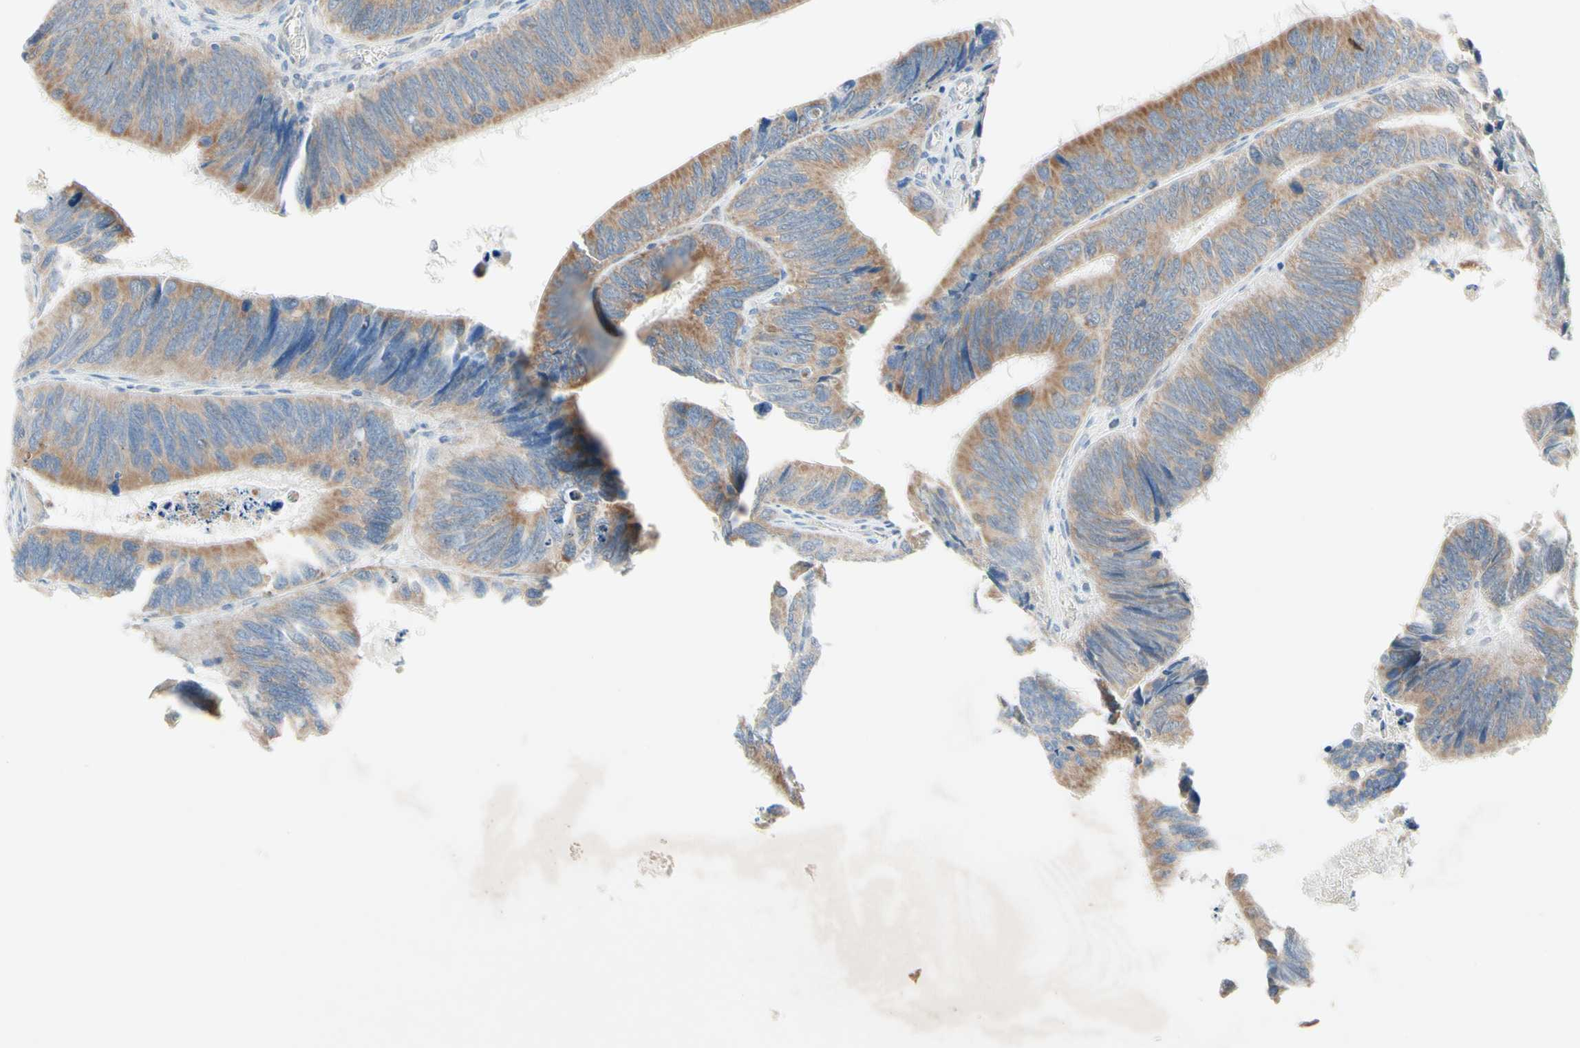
{"staining": {"intensity": "weak", "quantity": ">75%", "location": "cytoplasmic/membranous"}, "tissue": "colorectal cancer", "cell_type": "Tumor cells", "image_type": "cancer", "snomed": [{"axis": "morphology", "description": "Adenocarcinoma, NOS"}, {"axis": "topography", "description": "Colon"}], "caption": "Colorectal adenocarcinoma stained for a protein reveals weak cytoplasmic/membranous positivity in tumor cells.", "gene": "MFF", "patient": {"sex": "male", "age": 72}}